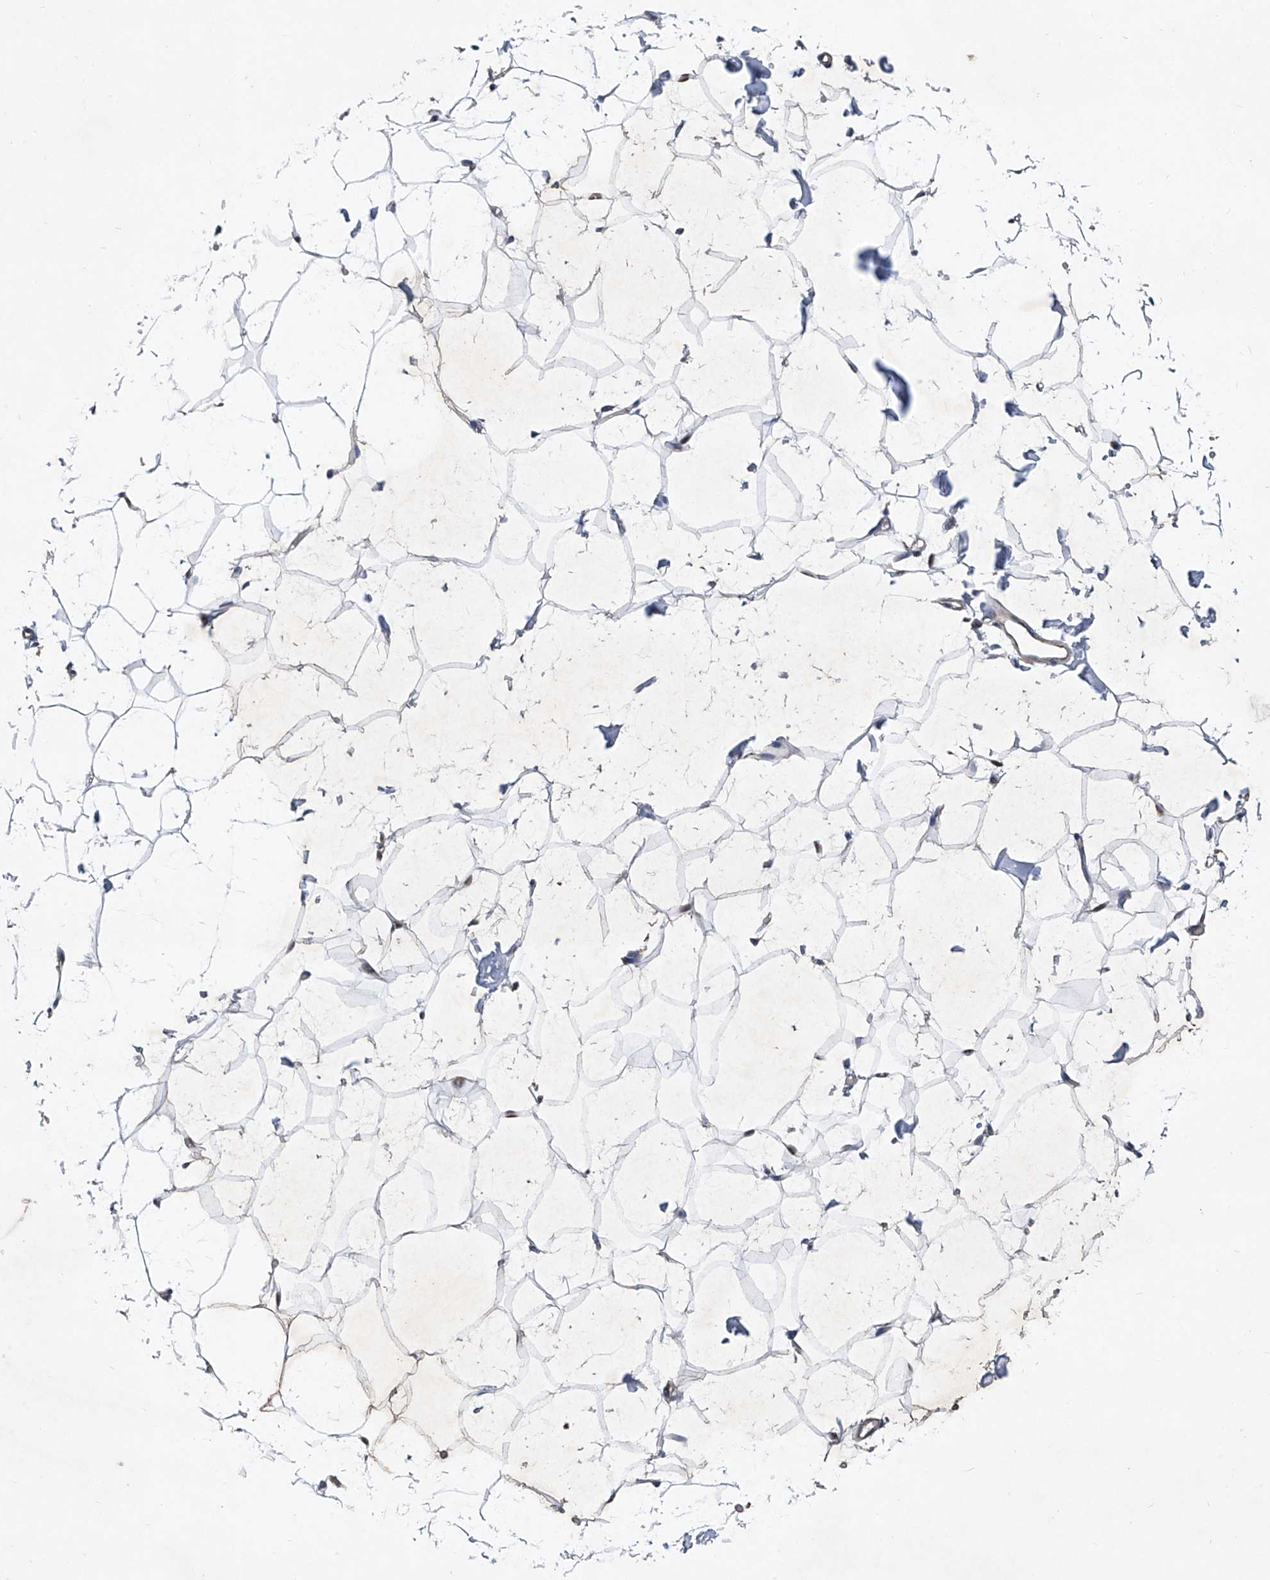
{"staining": {"intensity": "negative", "quantity": "none", "location": "none"}, "tissue": "adipose tissue", "cell_type": "Adipocytes", "image_type": "normal", "snomed": [{"axis": "morphology", "description": "Normal tissue, NOS"}, {"axis": "topography", "description": "Breast"}], "caption": "DAB (3,3'-diaminobenzidine) immunohistochemical staining of normal human adipose tissue shows no significant expression in adipocytes. Nuclei are stained in blue.", "gene": "NT5C3A", "patient": {"sex": "female", "age": 23}}